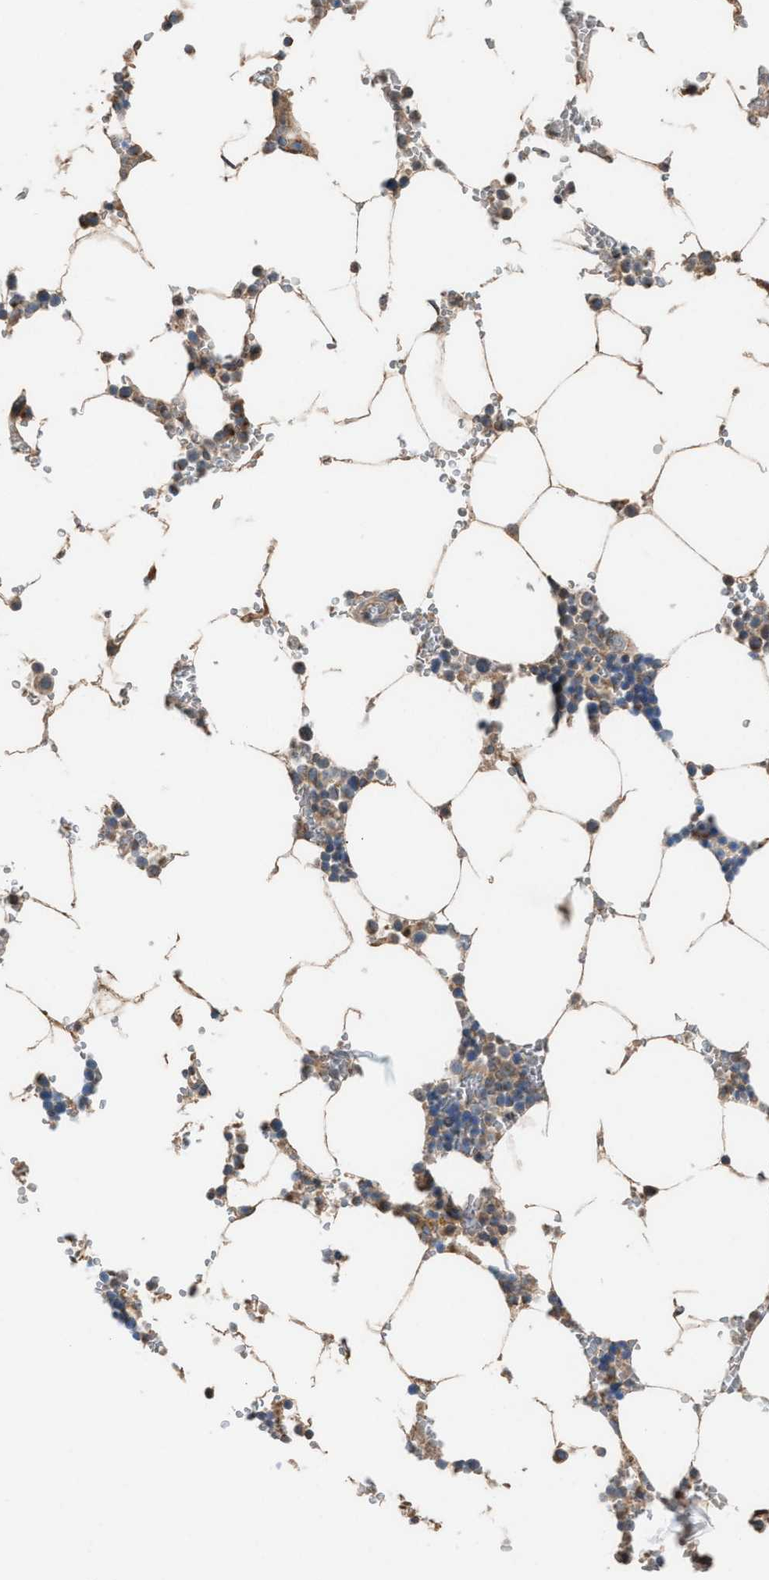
{"staining": {"intensity": "weak", "quantity": ">75%", "location": "cytoplasmic/membranous"}, "tissue": "bone marrow", "cell_type": "Hematopoietic cells", "image_type": "normal", "snomed": [{"axis": "morphology", "description": "Normal tissue, NOS"}, {"axis": "topography", "description": "Bone marrow"}], "caption": "IHC of unremarkable human bone marrow displays low levels of weak cytoplasmic/membranous staining in about >75% of hematopoietic cells.", "gene": "TPK1", "patient": {"sex": "male", "age": 70}}